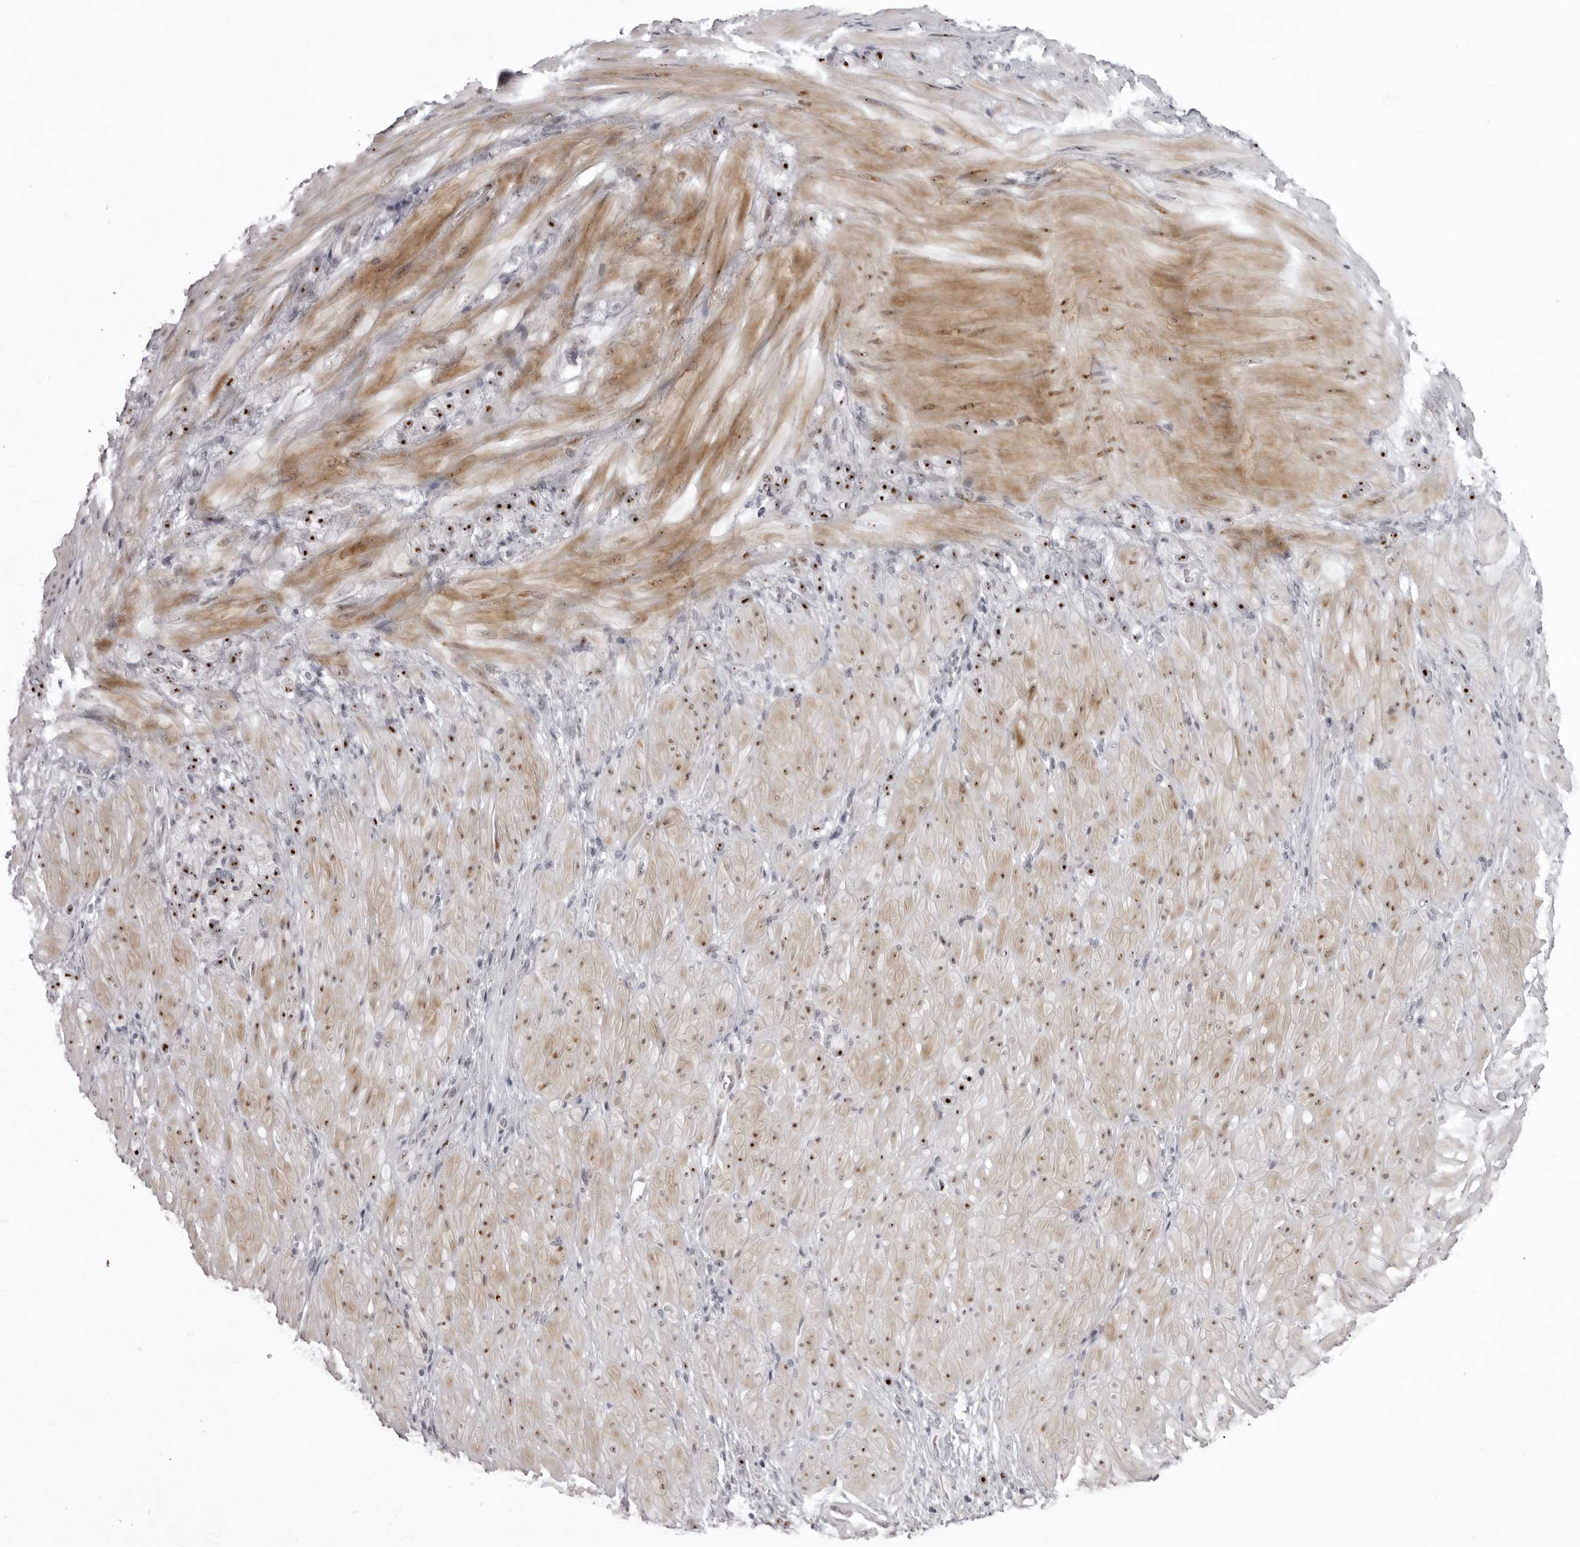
{"staining": {"intensity": "strong", "quantity": ">75%", "location": "nuclear"}, "tissue": "stomach cancer", "cell_type": "Tumor cells", "image_type": "cancer", "snomed": [{"axis": "morphology", "description": "Normal tissue, NOS"}, {"axis": "morphology", "description": "Adenocarcinoma, NOS"}, {"axis": "topography", "description": "Stomach"}], "caption": "The image displays staining of adenocarcinoma (stomach), revealing strong nuclear protein expression (brown color) within tumor cells.", "gene": "HELZ", "patient": {"sex": "male", "age": 82}}